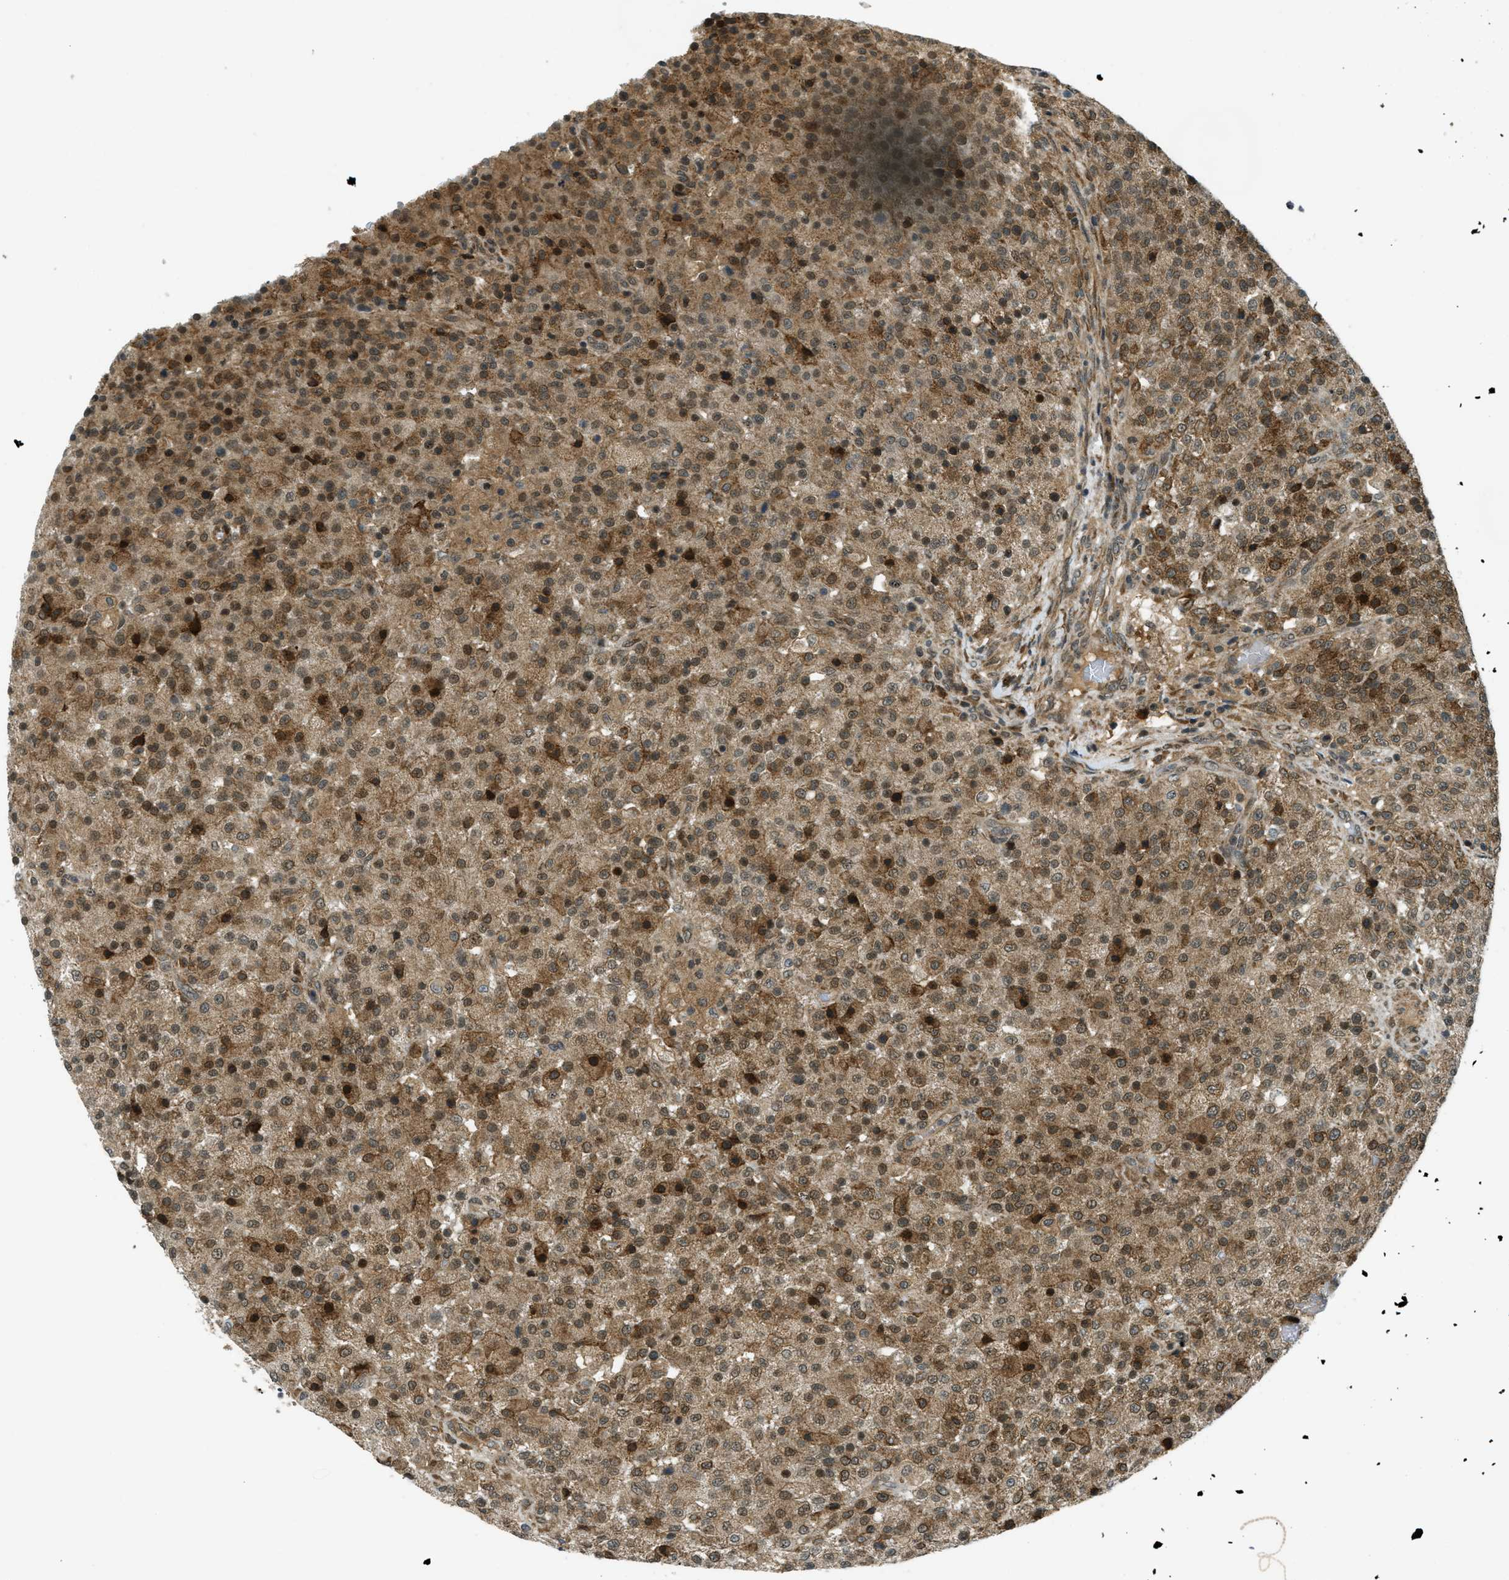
{"staining": {"intensity": "moderate", "quantity": ">75%", "location": "cytoplasmic/membranous,nuclear"}, "tissue": "testis cancer", "cell_type": "Tumor cells", "image_type": "cancer", "snomed": [{"axis": "morphology", "description": "Seminoma, NOS"}, {"axis": "topography", "description": "Testis"}], "caption": "An immunohistochemistry (IHC) image of neoplastic tissue is shown. Protein staining in brown highlights moderate cytoplasmic/membranous and nuclear positivity in seminoma (testis) within tumor cells.", "gene": "EIF2AK3", "patient": {"sex": "male", "age": 59}}